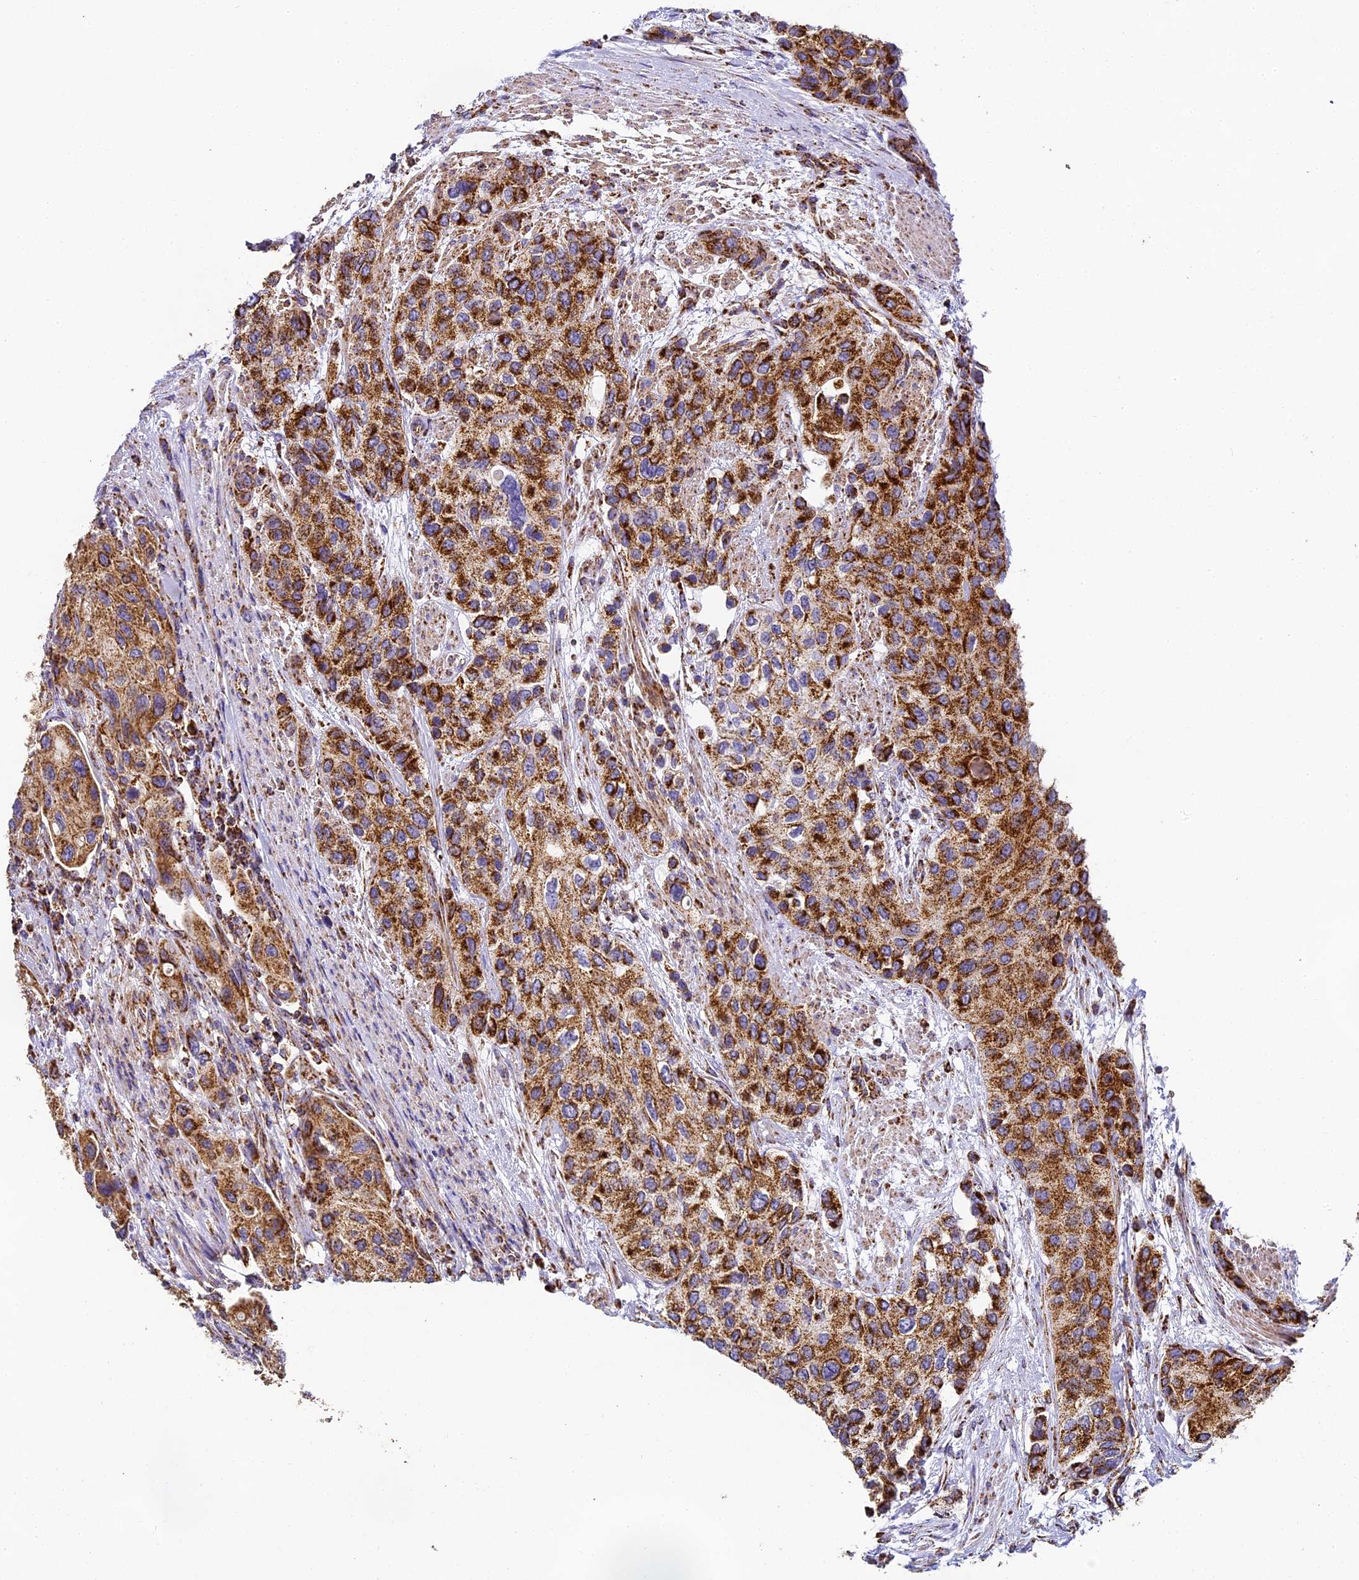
{"staining": {"intensity": "strong", "quantity": ">75%", "location": "cytoplasmic/membranous"}, "tissue": "urothelial cancer", "cell_type": "Tumor cells", "image_type": "cancer", "snomed": [{"axis": "morphology", "description": "Normal tissue, NOS"}, {"axis": "morphology", "description": "Urothelial carcinoma, High grade"}, {"axis": "topography", "description": "Vascular tissue"}, {"axis": "topography", "description": "Urinary bladder"}], "caption": "IHC (DAB (3,3'-diaminobenzidine)) staining of human urothelial cancer exhibits strong cytoplasmic/membranous protein positivity in about >75% of tumor cells.", "gene": "STK17A", "patient": {"sex": "female", "age": 56}}